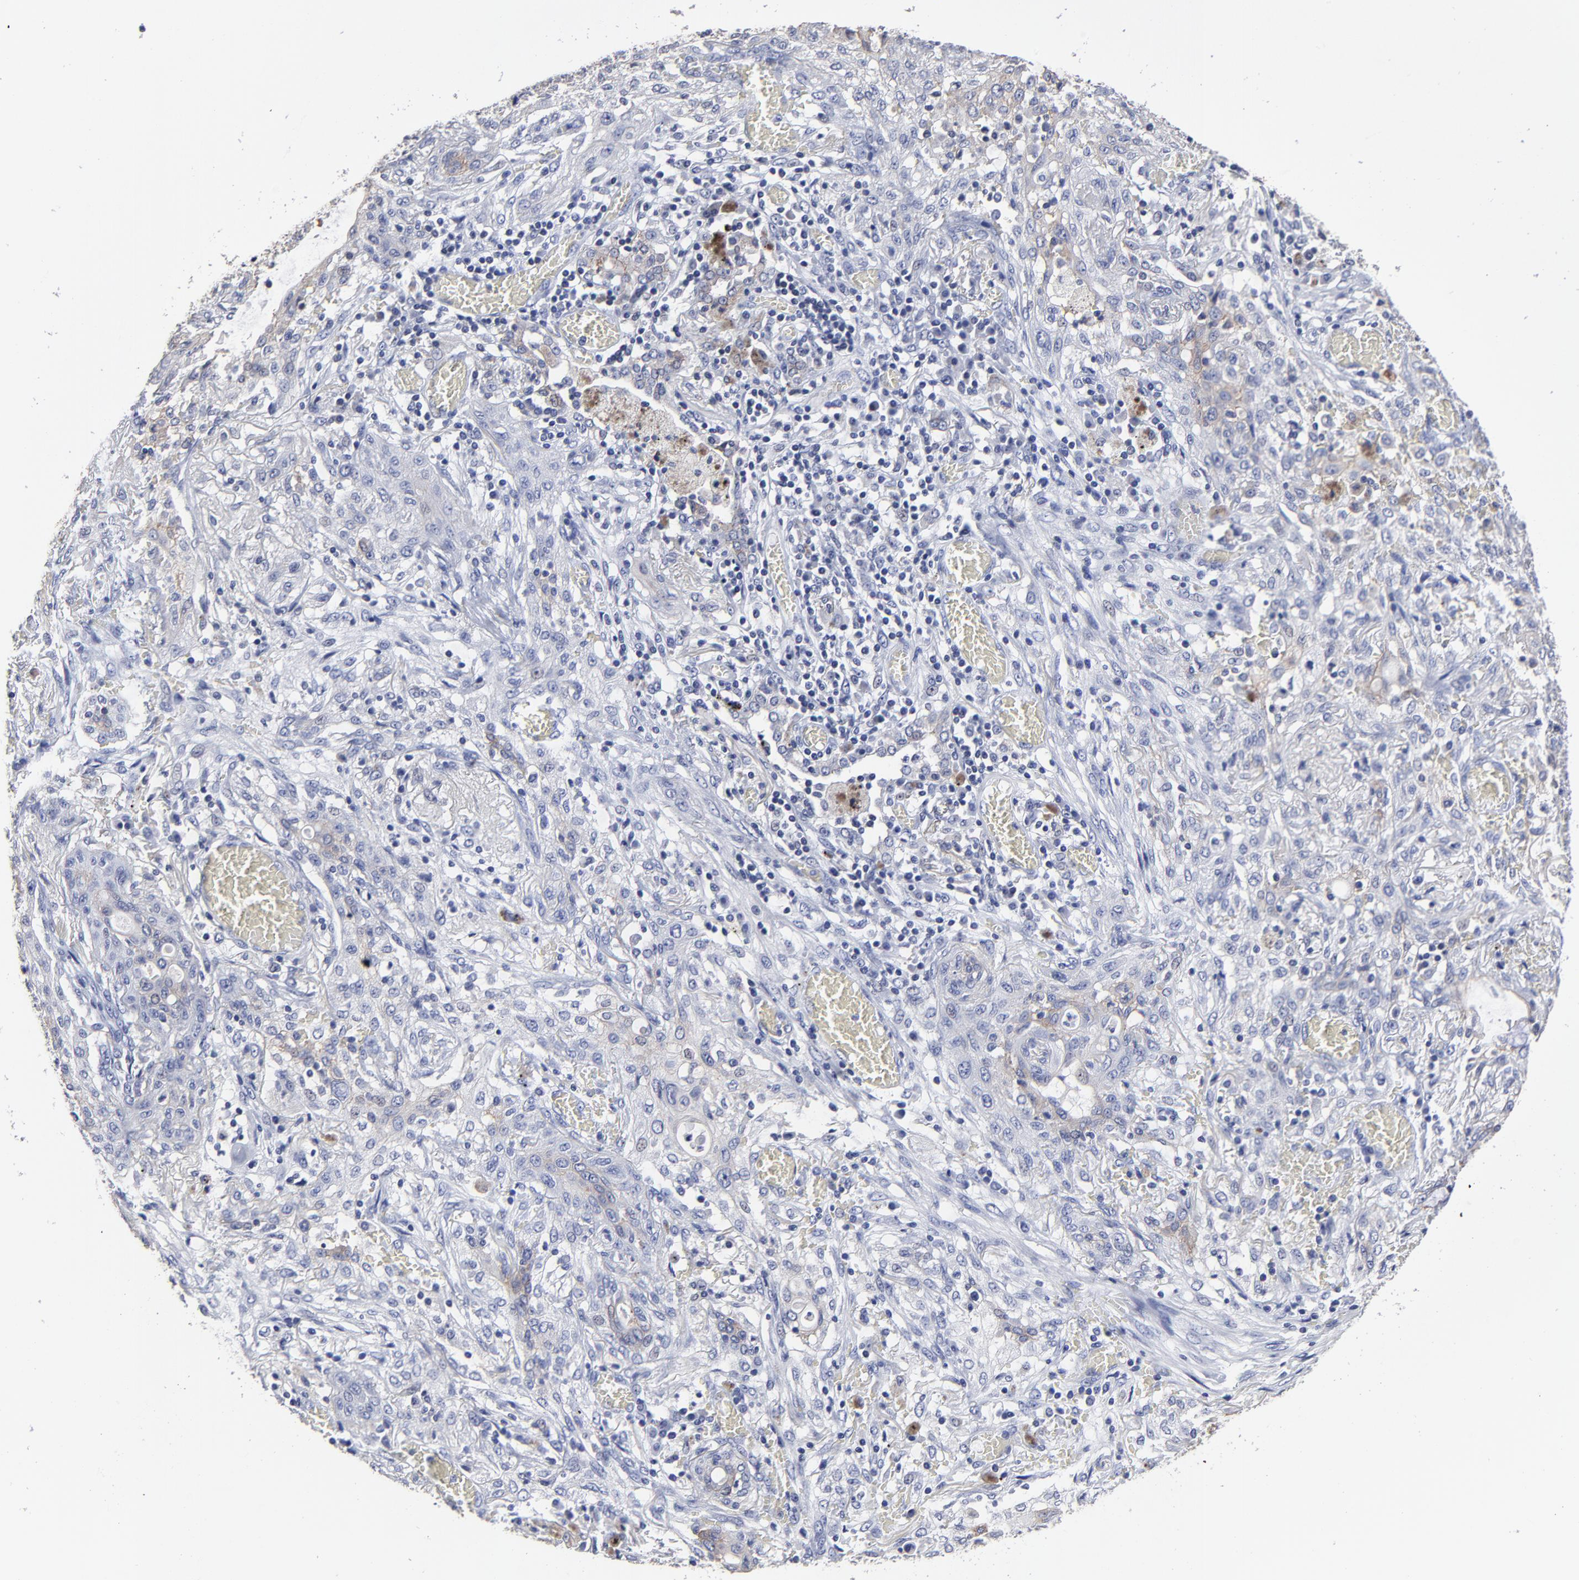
{"staining": {"intensity": "negative", "quantity": "none", "location": "none"}, "tissue": "lung cancer", "cell_type": "Tumor cells", "image_type": "cancer", "snomed": [{"axis": "morphology", "description": "Squamous cell carcinoma, NOS"}, {"axis": "topography", "description": "Lung"}], "caption": "Histopathology image shows no protein positivity in tumor cells of lung cancer tissue. (Immunohistochemistry, brightfield microscopy, high magnification).", "gene": "CXADR", "patient": {"sex": "female", "age": 47}}